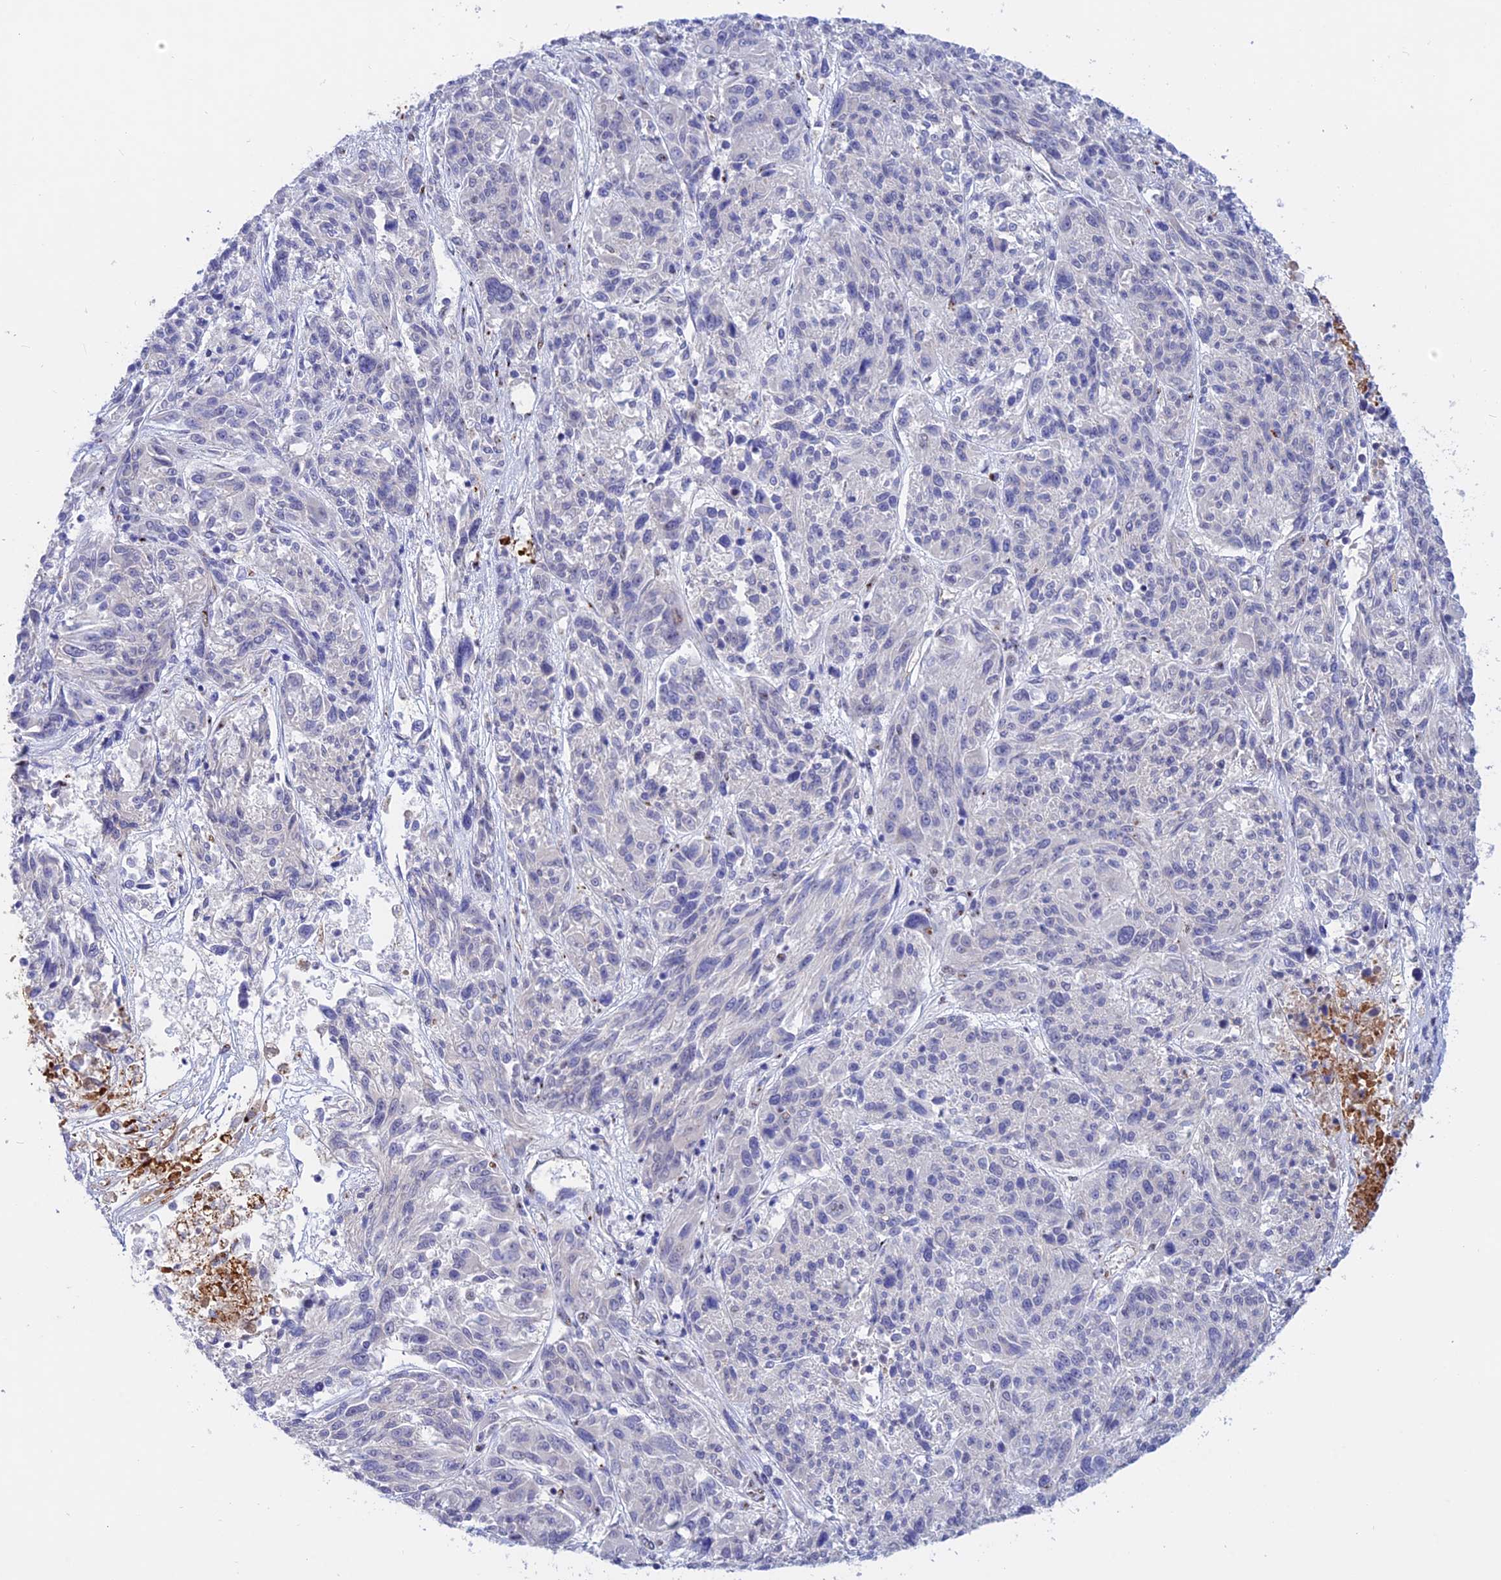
{"staining": {"intensity": "negative", "quantity": "none", "location": "none"}, "tissue": "melanoma", "cell_type": "Tumor cells", "image_type": "cancer", "snomed": [{"axis": "morphology", "description": "Malignant melanoma, NOS"}, {"axis": "topography", "description": "Skin"}], "caption": "An immunohistochemistry (IHC) image of melanoma is shown. There is no staining in tumor cells of melanoma.", "gene": "GK5", "patient": {"sex": "male", "age": 53}}